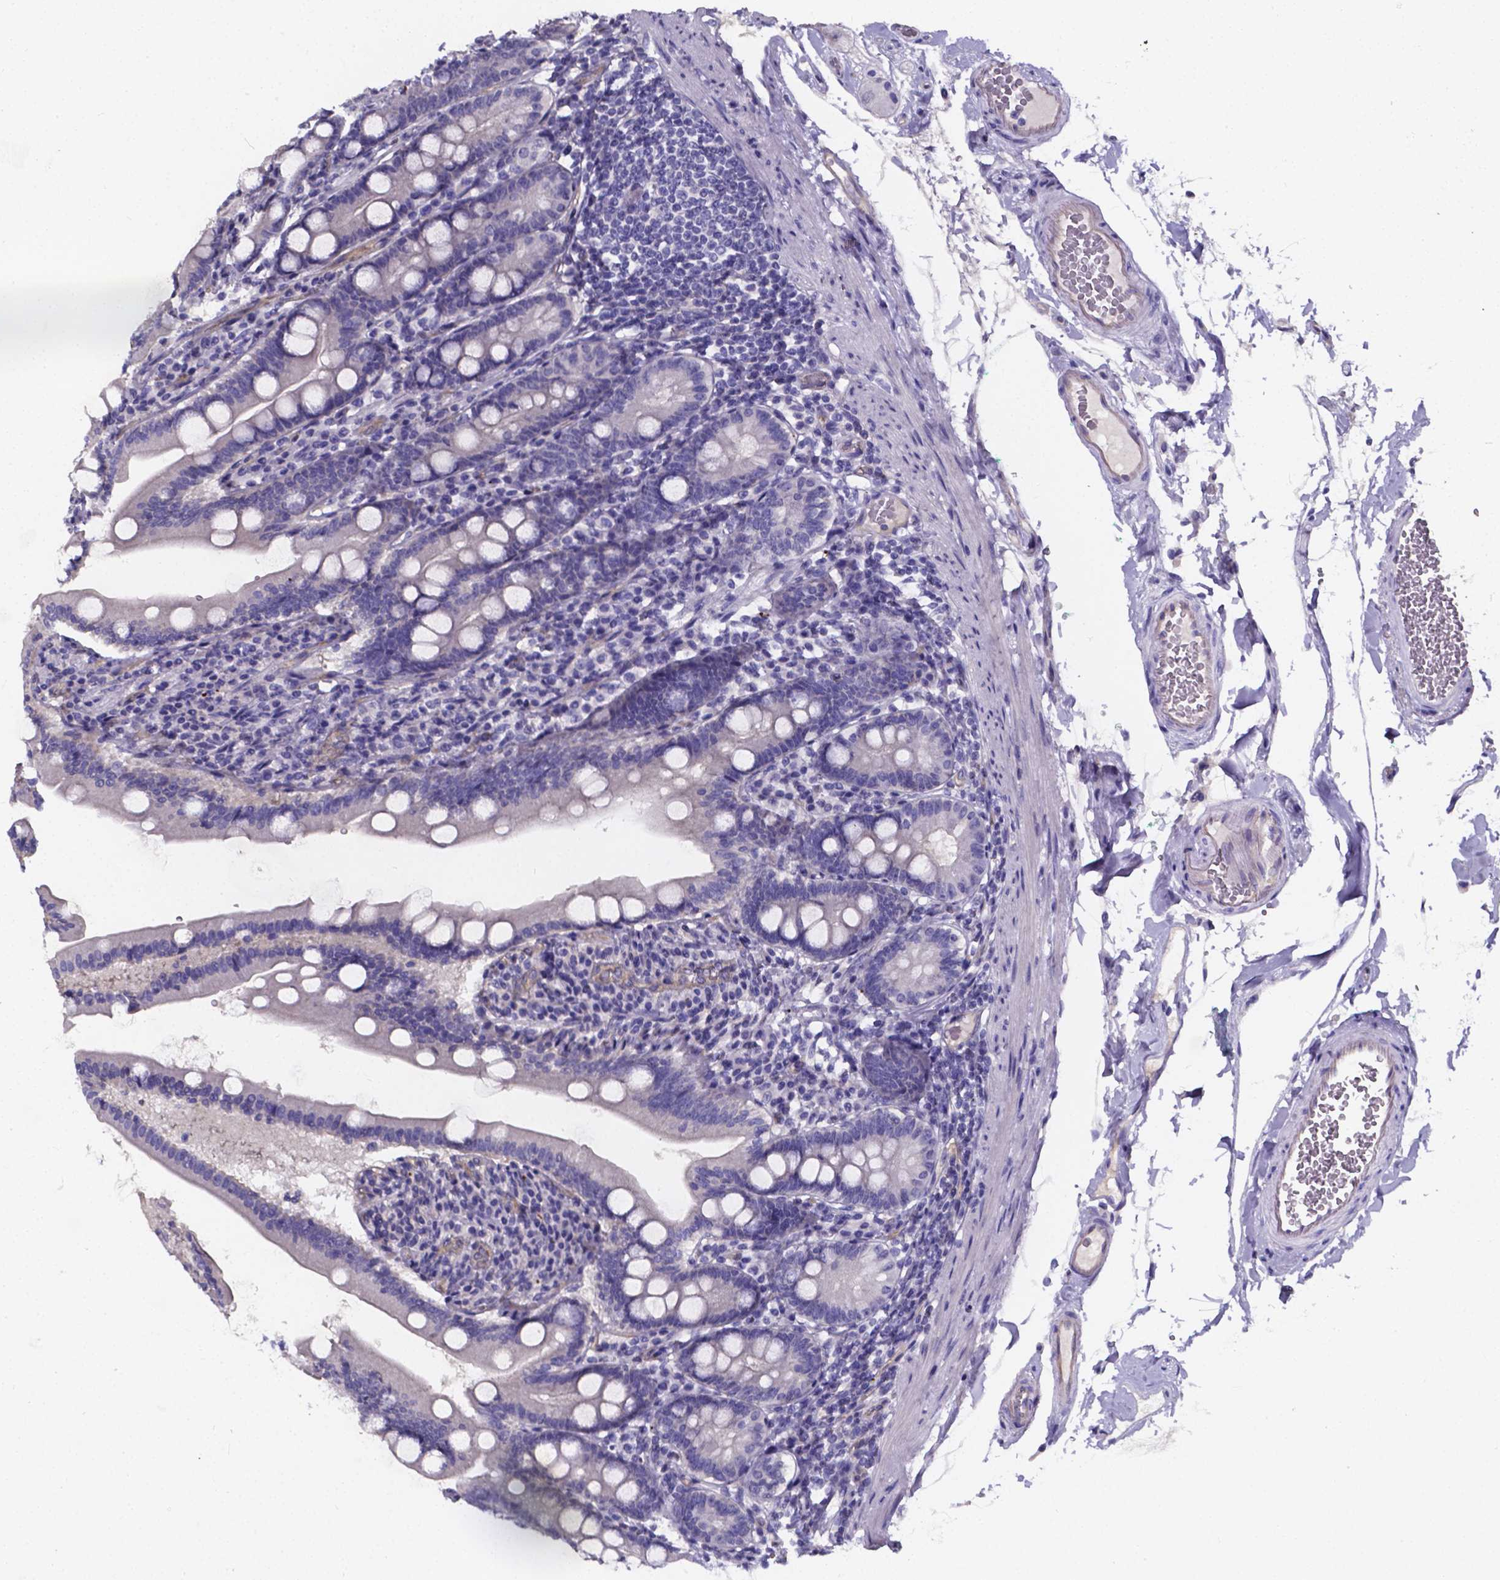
{"staining": {"intensity": "weak", "quantity": "<25%", "location": "cytoplasmic/membranous"}, "tissue": "duodenum", "cell_type": "Glandular cells", "image_type": "normal", "snomed": [{"axis": "morphology", "description": "Normal tissue, NOS"}, {"axis": "topography", "description": "Duodenum"}], "caption": "The IHC image has no significant positivity in glandular cells of duodenum.", "gene": "CACNG8", "patient": {"sex": "female", "age": 67}}